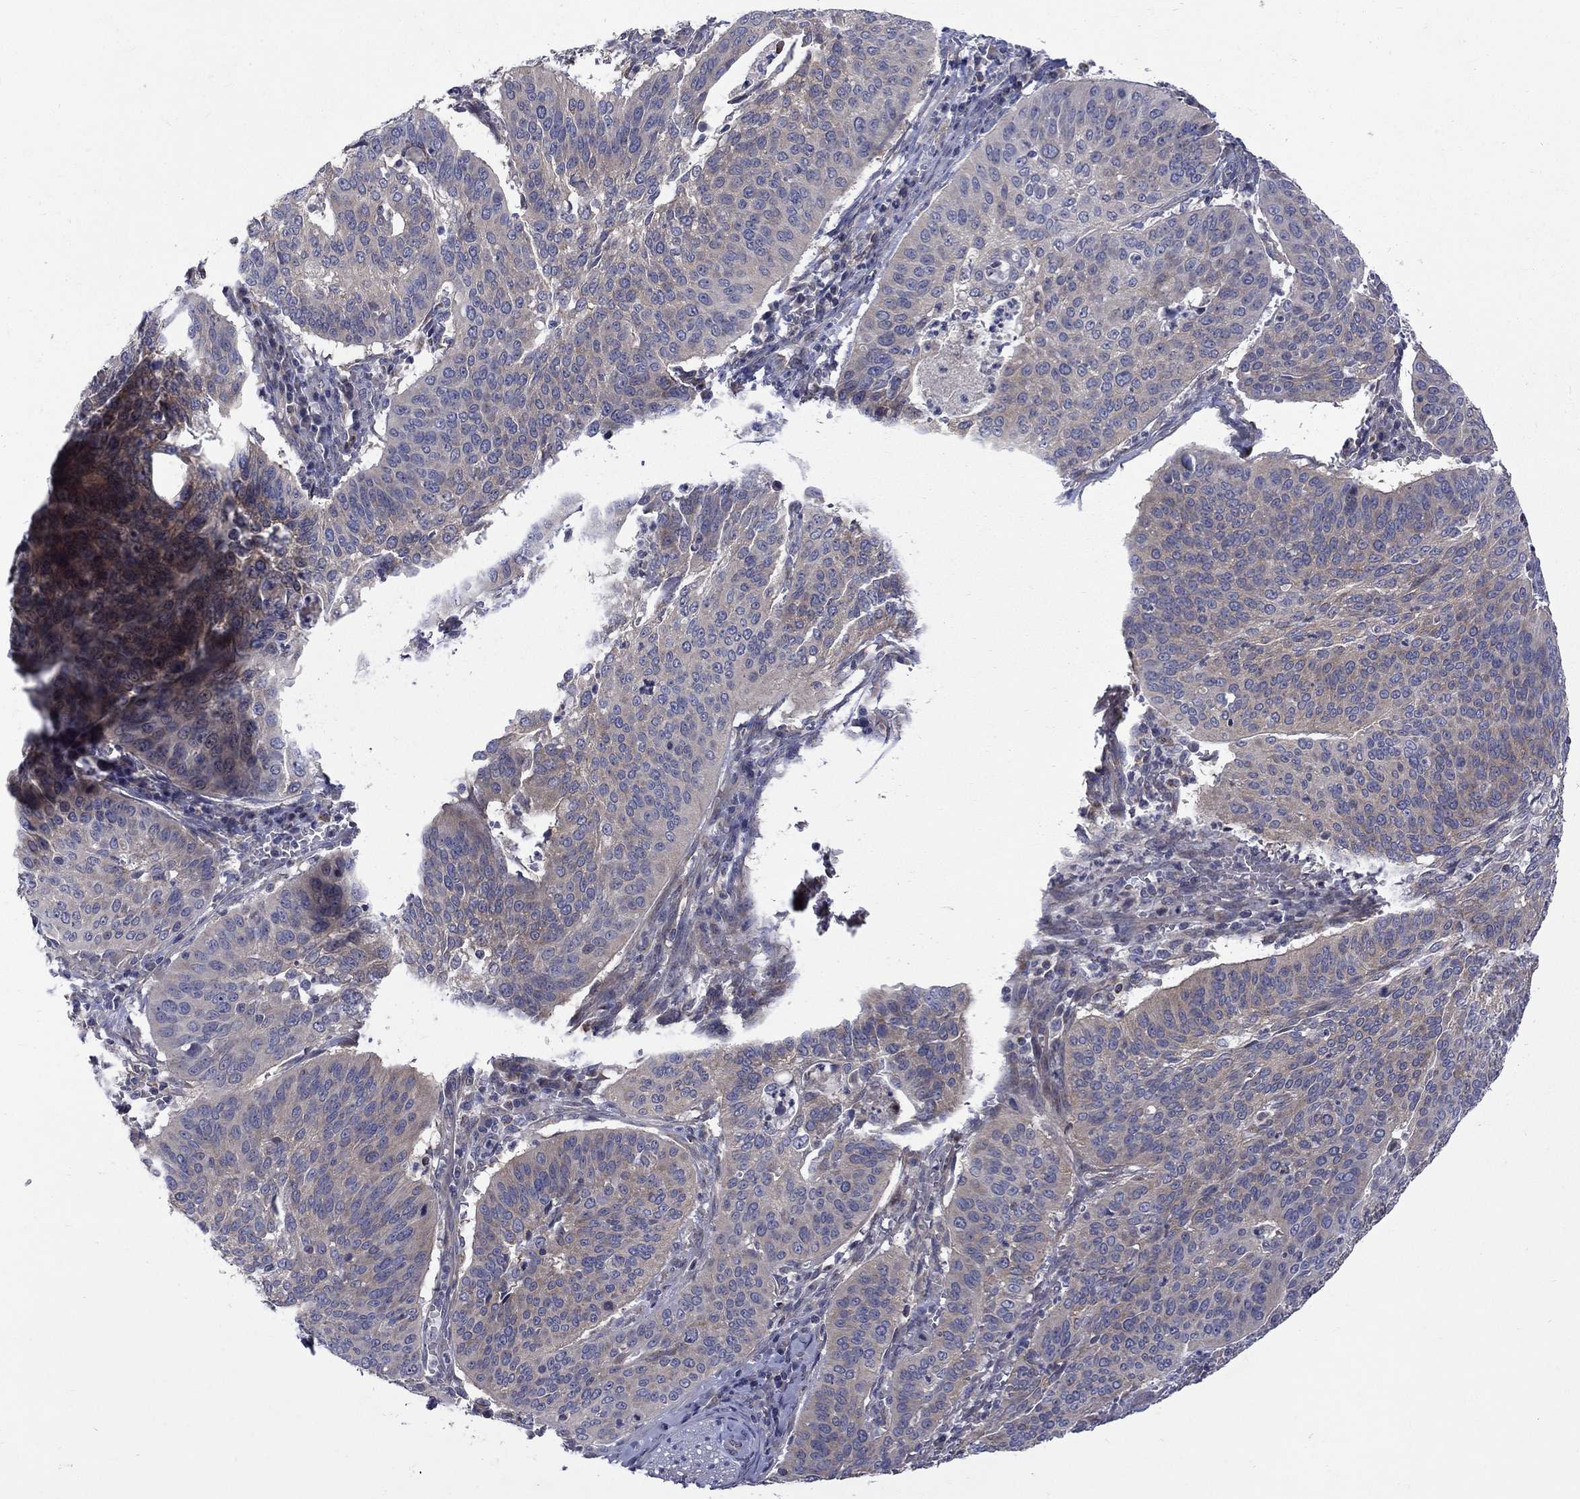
{"staining": {"intensity": "negative", "quantity": "none", "location": "none"}, "tissue": "cervical cancer", "cell_type": "Tumor cells", "image_type": "cancer", "snomed": [{"axis": "morphology", "description": "Normal tissue, NOS"}, {"axis": "morphology", "description": "Squamous cell carcinoma, NOS"}, {"axis": "topography", "description": "Cervix"}], "caption": "Cervical cancer was stained to show a protein in brown. There is no significant expression in tumor cells. (Stains: DAB (3,3'-diaminobenzidine) IHC with hematoxylin counter stain, Microscopy: brightfield microscopy at high magnification).", "gene": "SH2B1", "patient": {"sex": "female", "age": 39}}